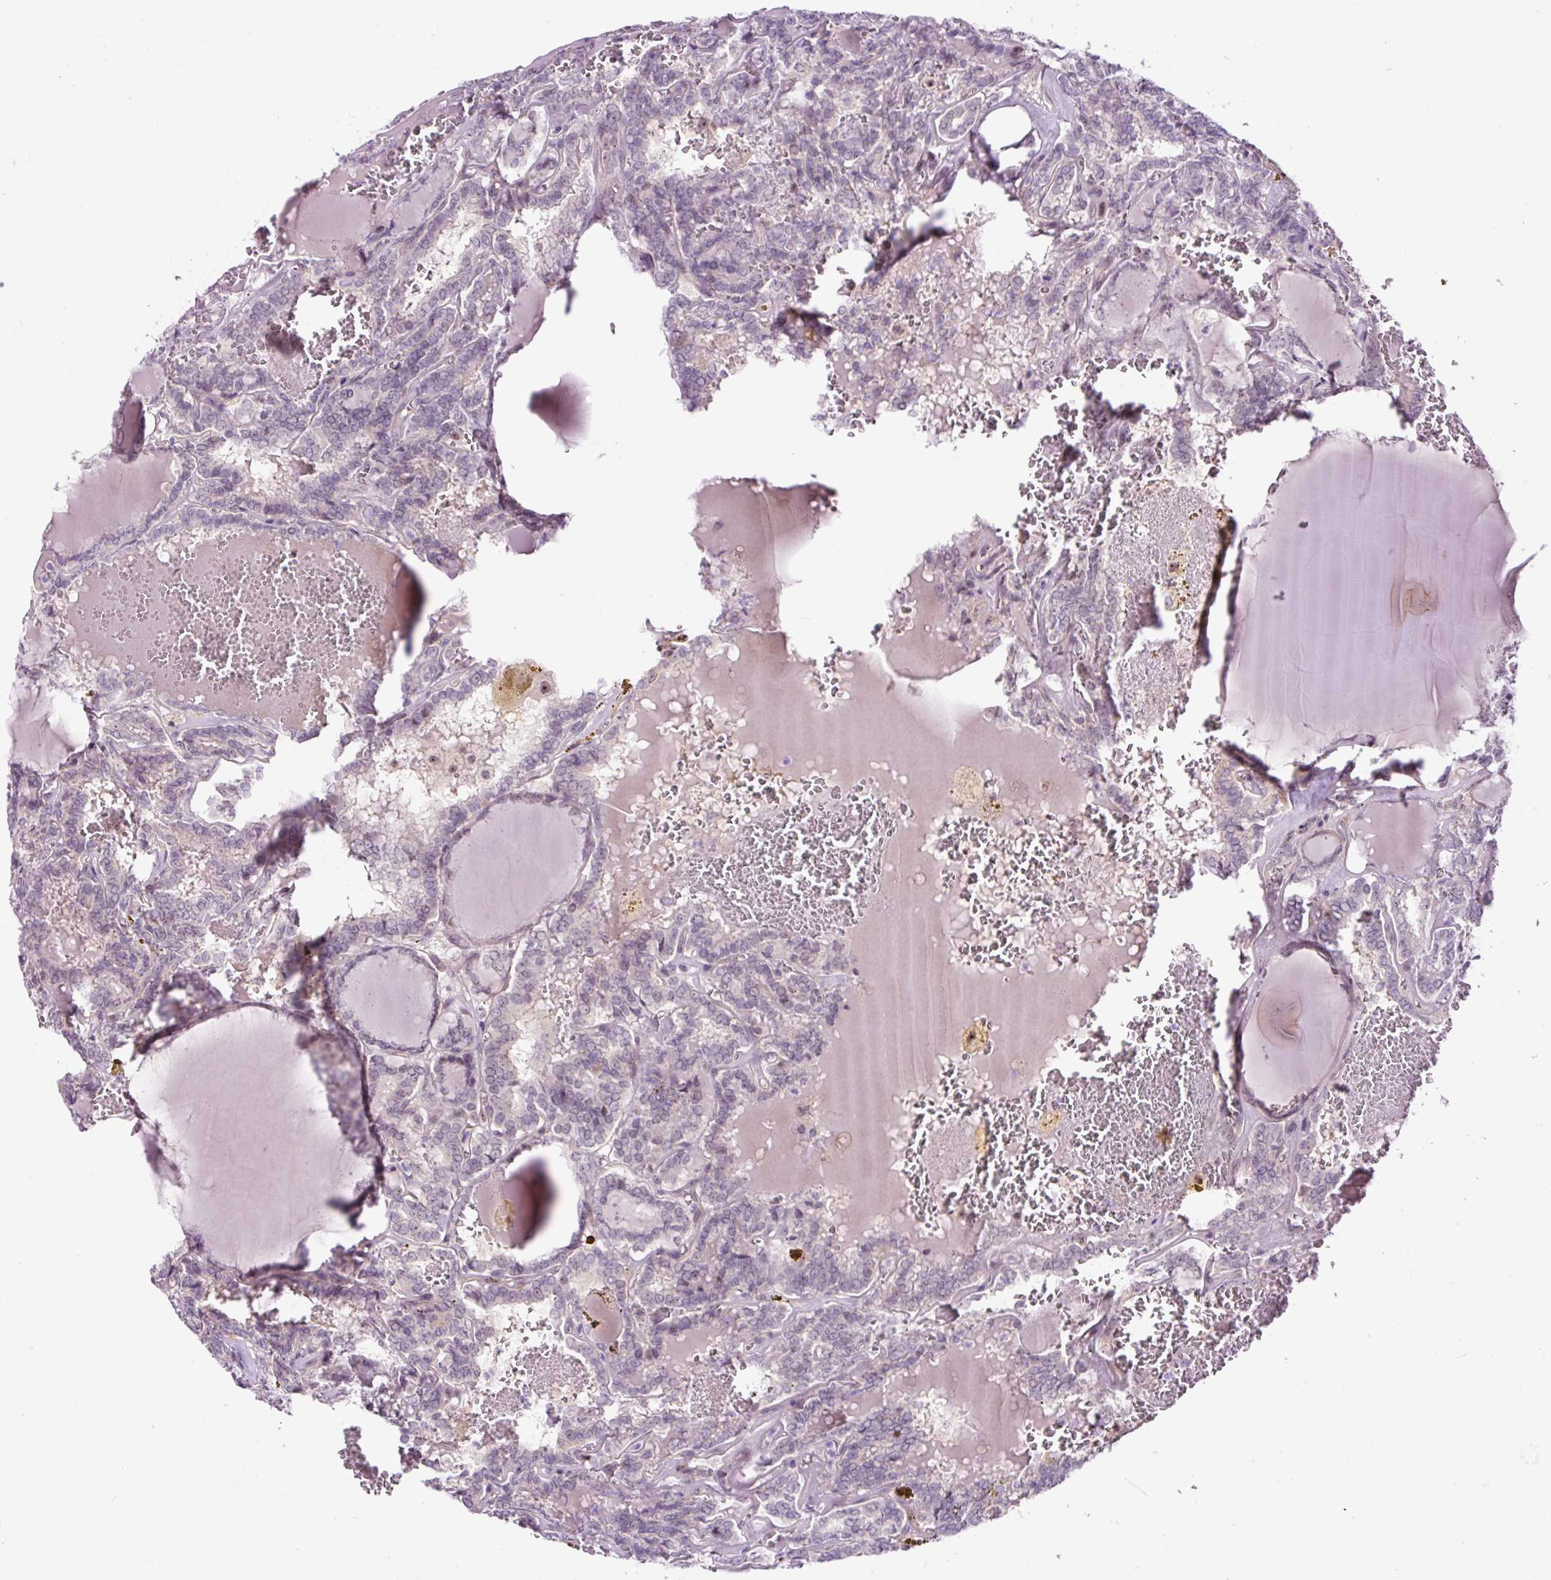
{"staining": {"intensity": "negative", "quantity": "none", "location": "none"}, "tissue": "thyroid cancer", "cell_type": "Tumor cells", "image_type": "cancer", "snomed": [{"axis": "morphology", "description": "Papillary adenocarcinoma, NOS"}, {"axis": "topography", "description": "Thyroid gland"}], "caption": "An immunohistochemistry (IHC) photomicrograph of thyroid cancer (papillary adenocarcinoma) is shown. There is no staining in tumor cells of thyroid cancer (papillary adenocarcinoma).", "gene": "NOM1", "patient": {"sex": "female", "age": 72}}